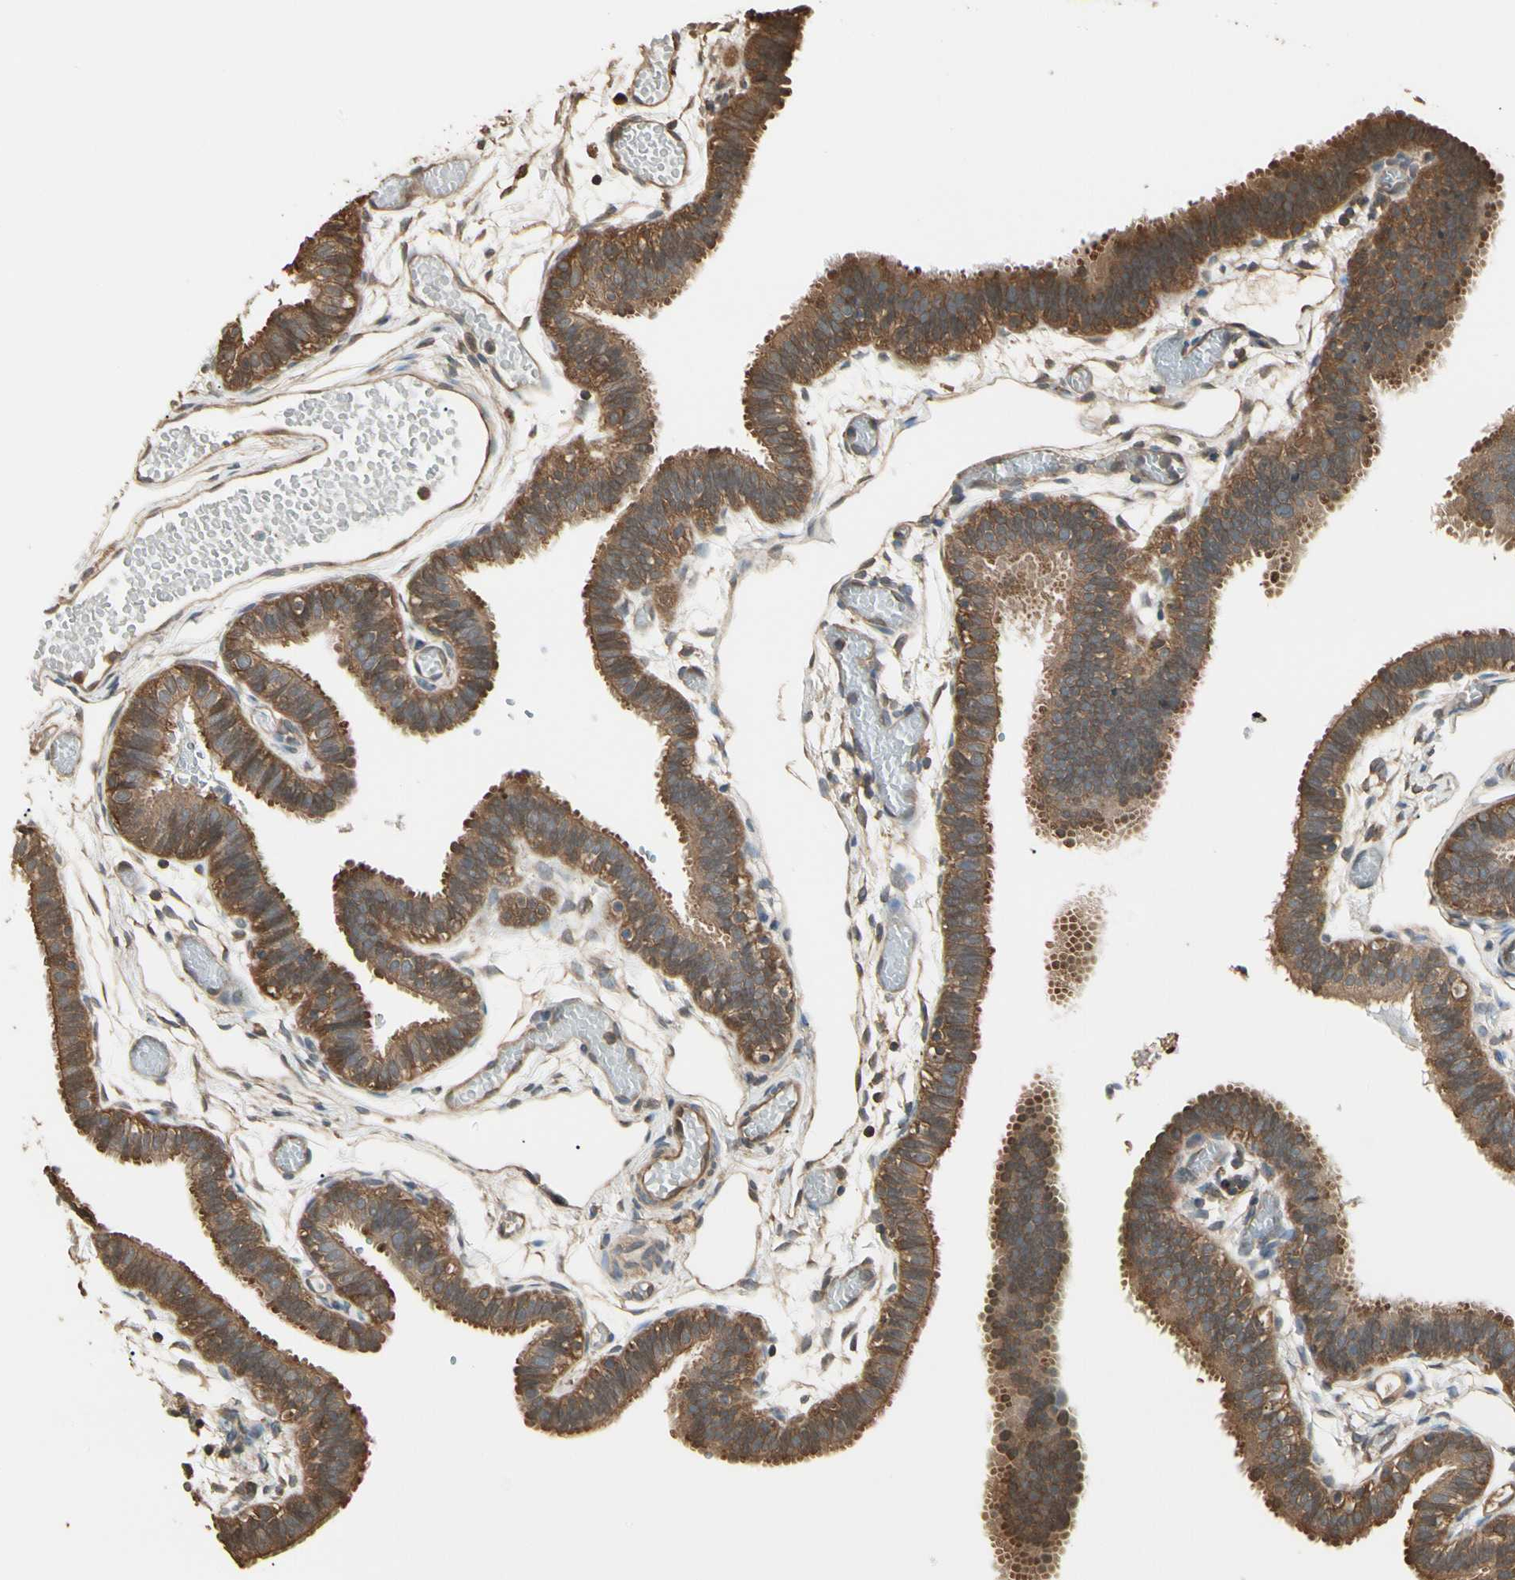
{"staining": {"intensity": "strong", "quantity": ">75%", "location": "cytoplasmic/membranous"}, "tissue": "fallopian tube", "cell_type": "Glandular cells", "image_type": "normal", "snomed": [{"axis": "morphology", "description": "Normal tissue, NOS"}, {"axis": "topography", "description": "Fallopian tube"}], "caption": "The histopathology image reveals immunohistochemical staining of unremarkable fallopian tube. There is strong cytoplasmic/membranous positivity is seen in approximately >75% of glandular cells.", "gene": "YWHAE", "patient": {"sex": "female", "age": 29}}